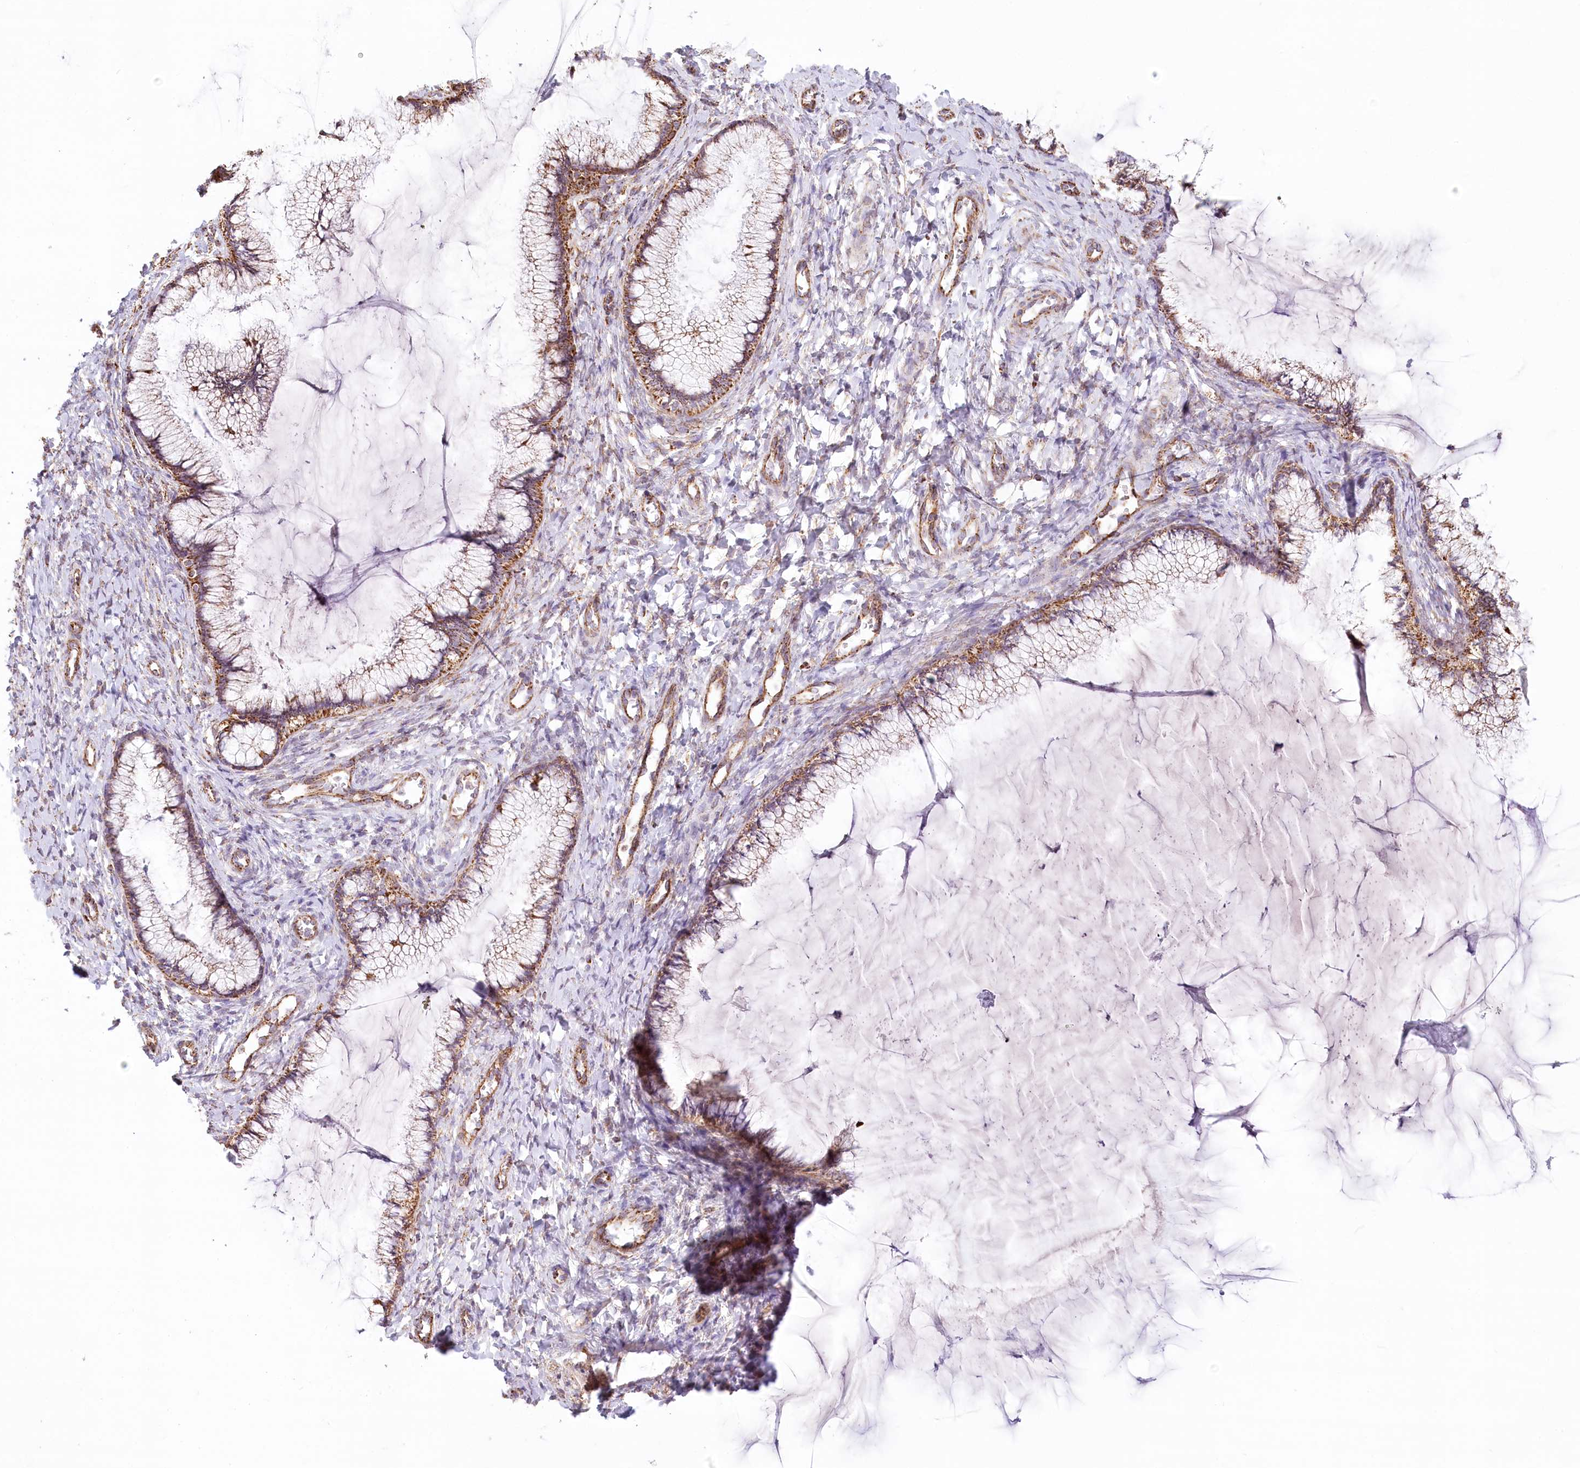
{"staining": {"intensity": "moderate", "quantity": ">75%", "location": "cytoplasmic/membranous"}, "tissue": "cervix", "cell_type": "Glandular cells", "image_type": "normal", "snomed": [{"axis": "morphology", "description": "Normal tissue, NOS"}, {"axis": "morphology", "description": "Adenocarcinoma, NOS"}, {"axis": "topography", "description": "Cervix"}], "caption": "DAB immunohistochemical staining of normal human cervix demonstrates moderate cytoplasmic/membranous protein staining in approximately >75% of glandular cells. (IHC, brightfield microscopy, high magnification).", "gene": "UMPS", "patient": {"sex": "female", "age": 29}}